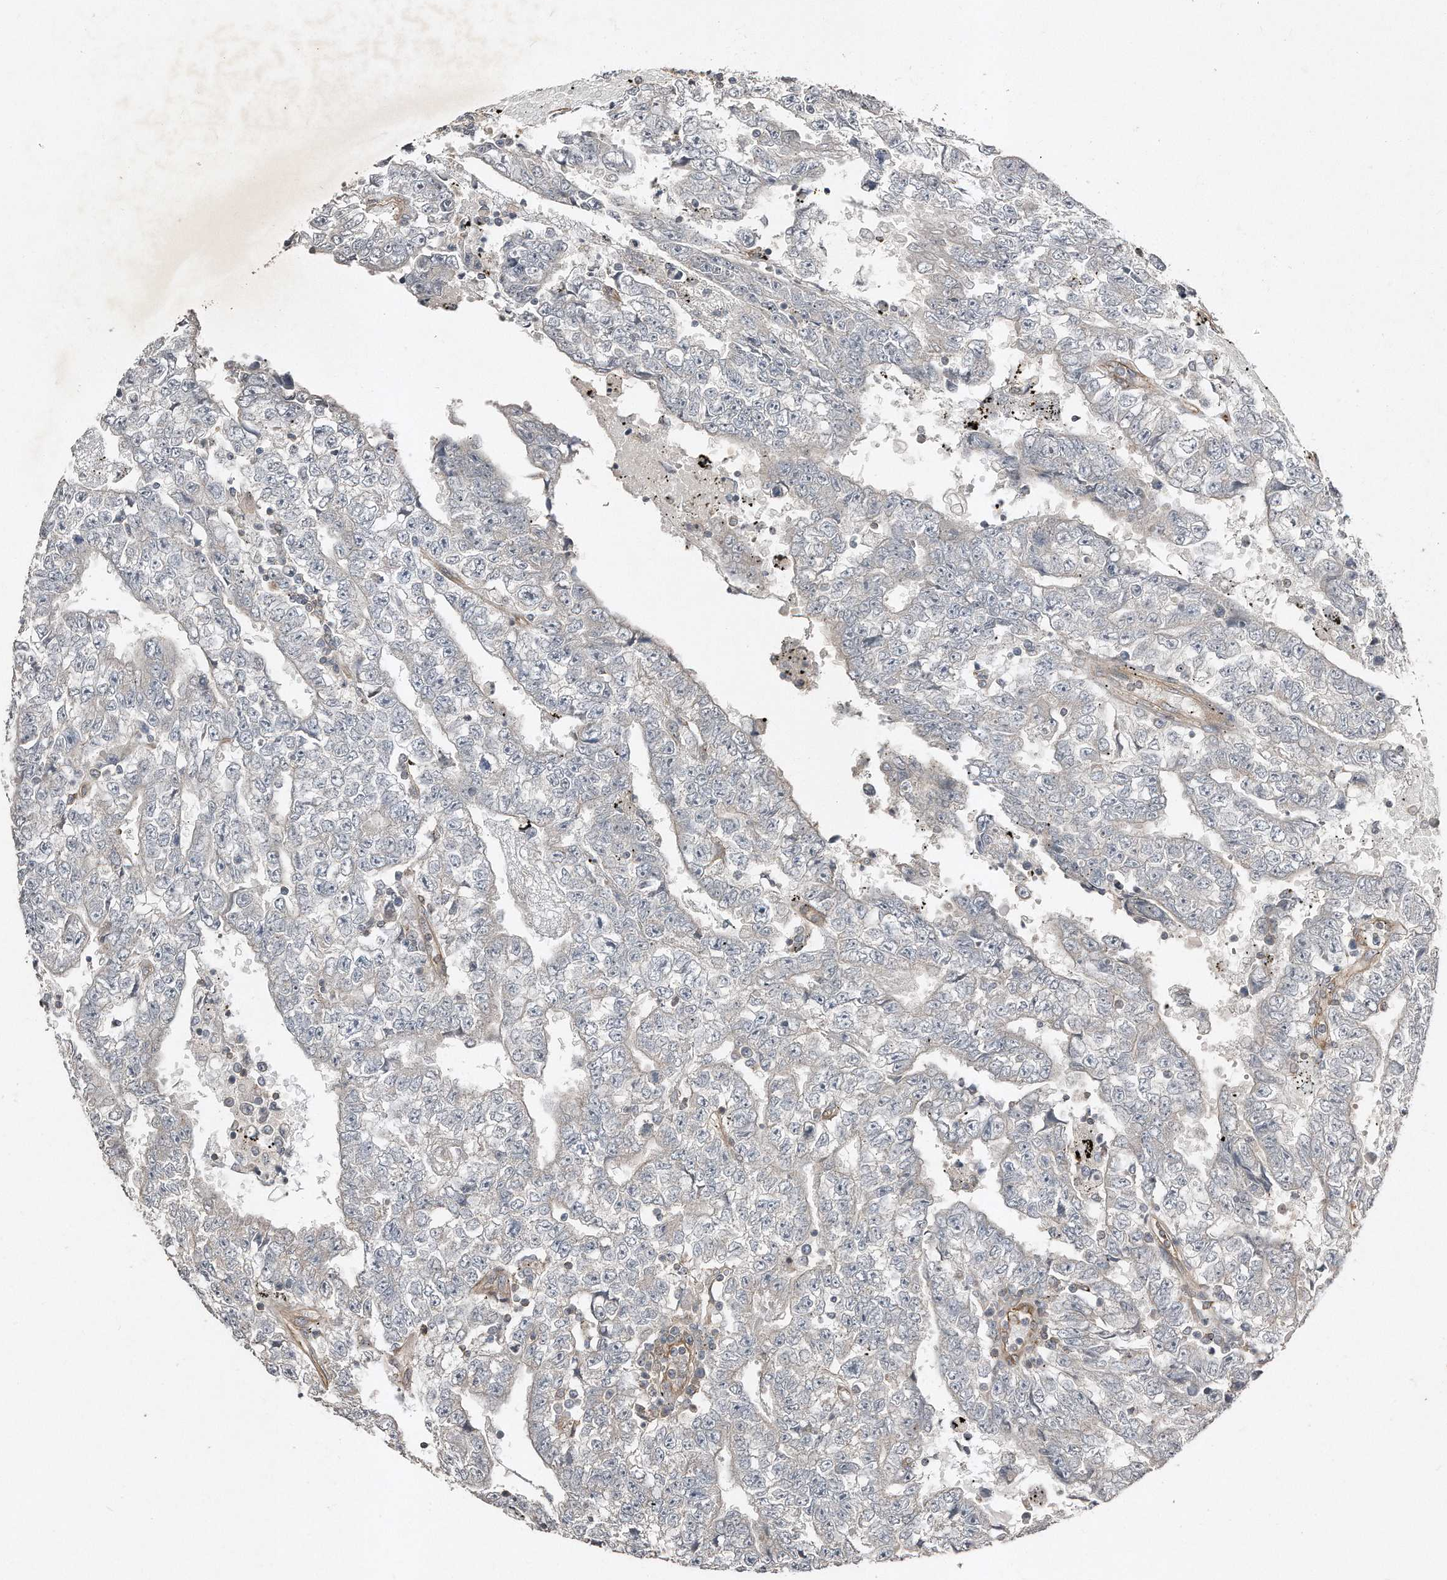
{"staining": {"intensity": "negative", "quantity": "none", "location": "none"}, "tissue": "testis cancer", "cell_type": "Tumor cells", "image_type": "cancer", "snomed": [{"axis": "morphology", "description": "Carcinoma, Embryonal, NOS"}, {"axis": "topography", "description": "Testis"}], "caption": "There is no significant positivity in tumor cells of testis embryonal carcinoma.", "gene": "SNAP47", "patient": {"sex": "male", "age": 25}}